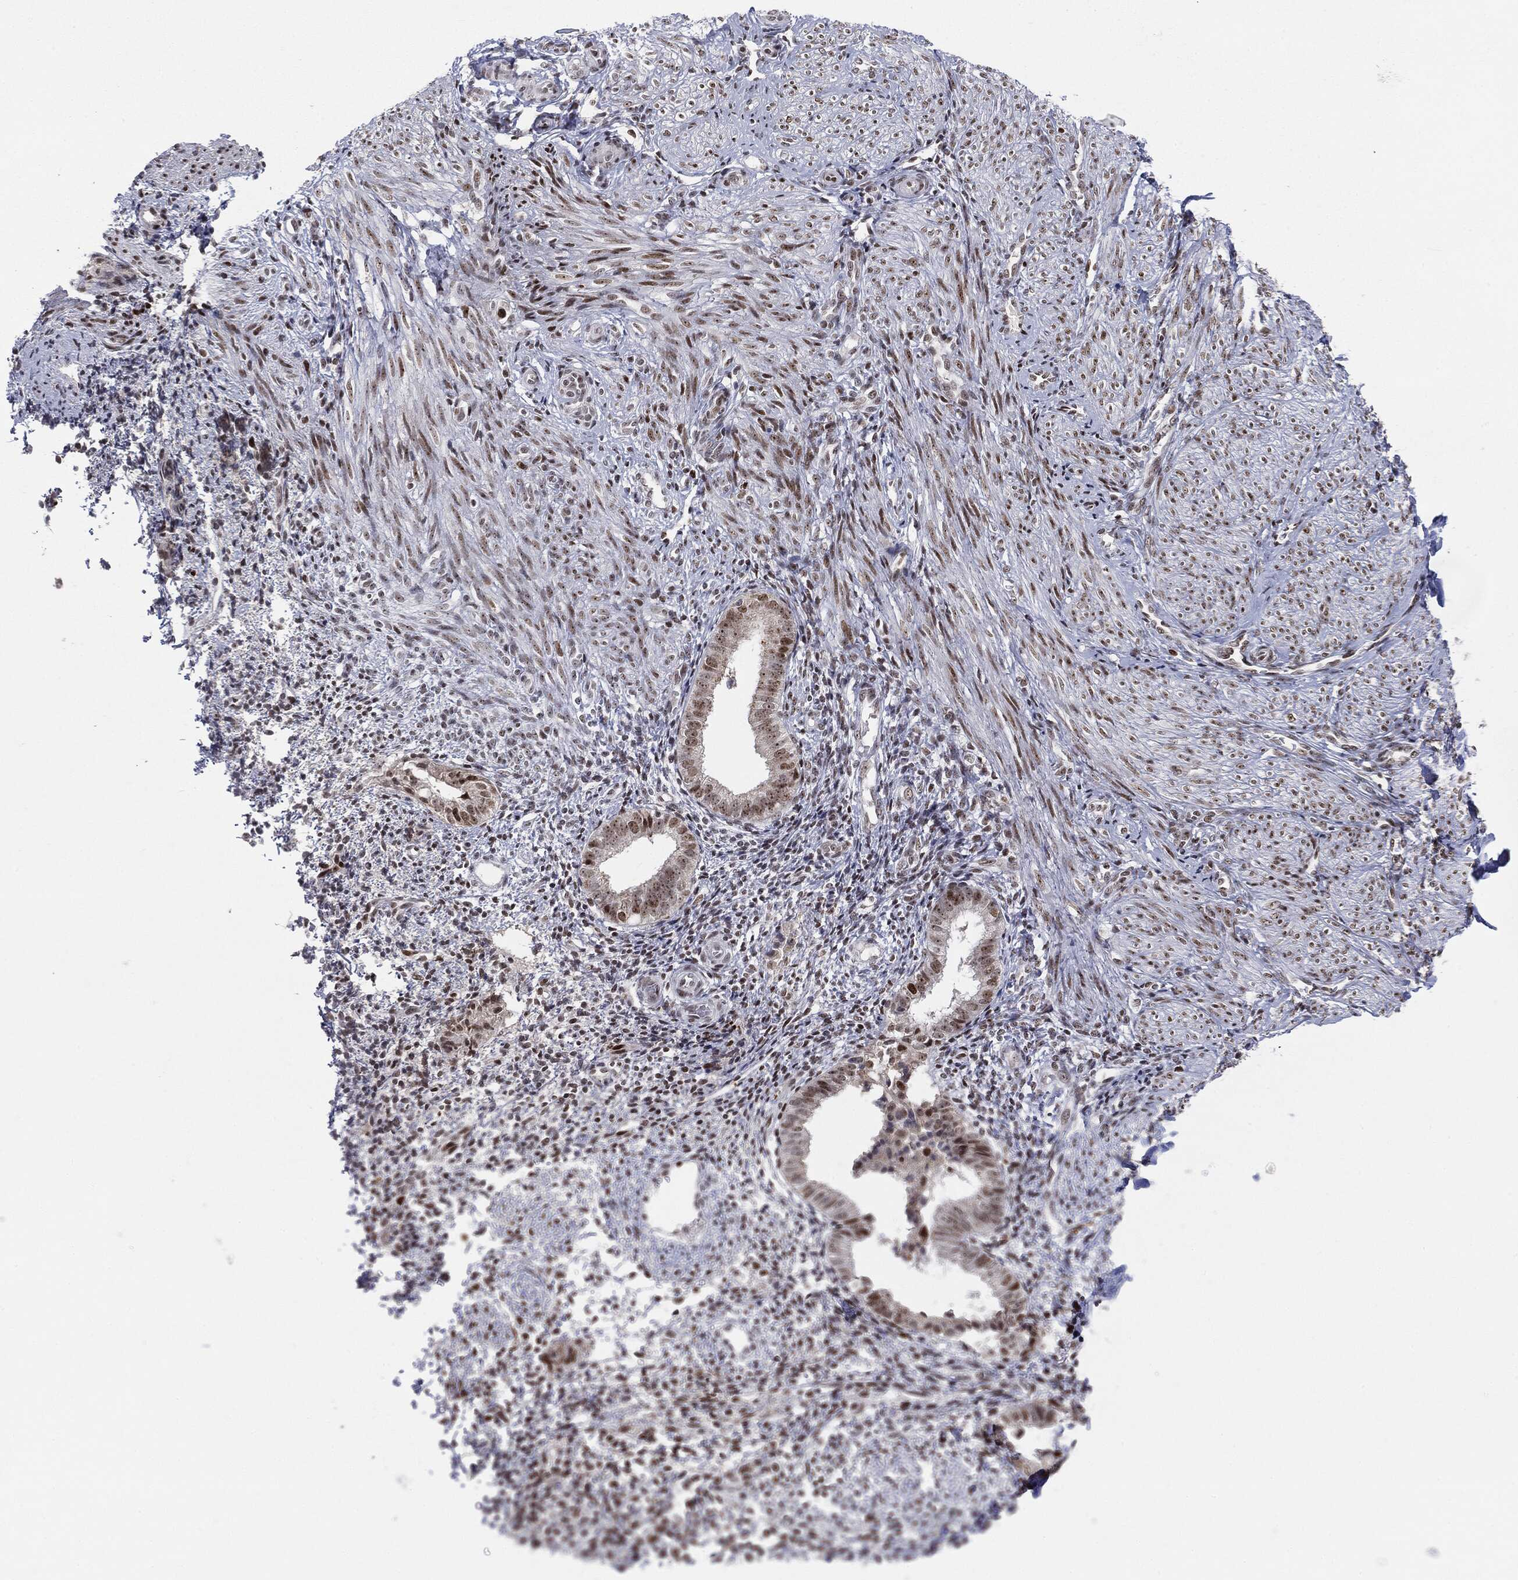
{"staining": {"intensity": "moderate", "quantity": ">75%", "location": "nuclear"}, "tissue": "endometrium", "cell_type": "Cells in endometrial stroma", "image_type": "normal", "snomed": [{"axis": "morphology", "description": "Normal tissue, NOS"}, {"axis": "topography", "description": "Endometrium"}], "caption": "The immunohistochemical stain highlights moderate nuclear positivity in cells in endometrial stroma of unremarkable endometrium.", "gene": "MDC1", "patient": {"sex": "female", "age": 47}}